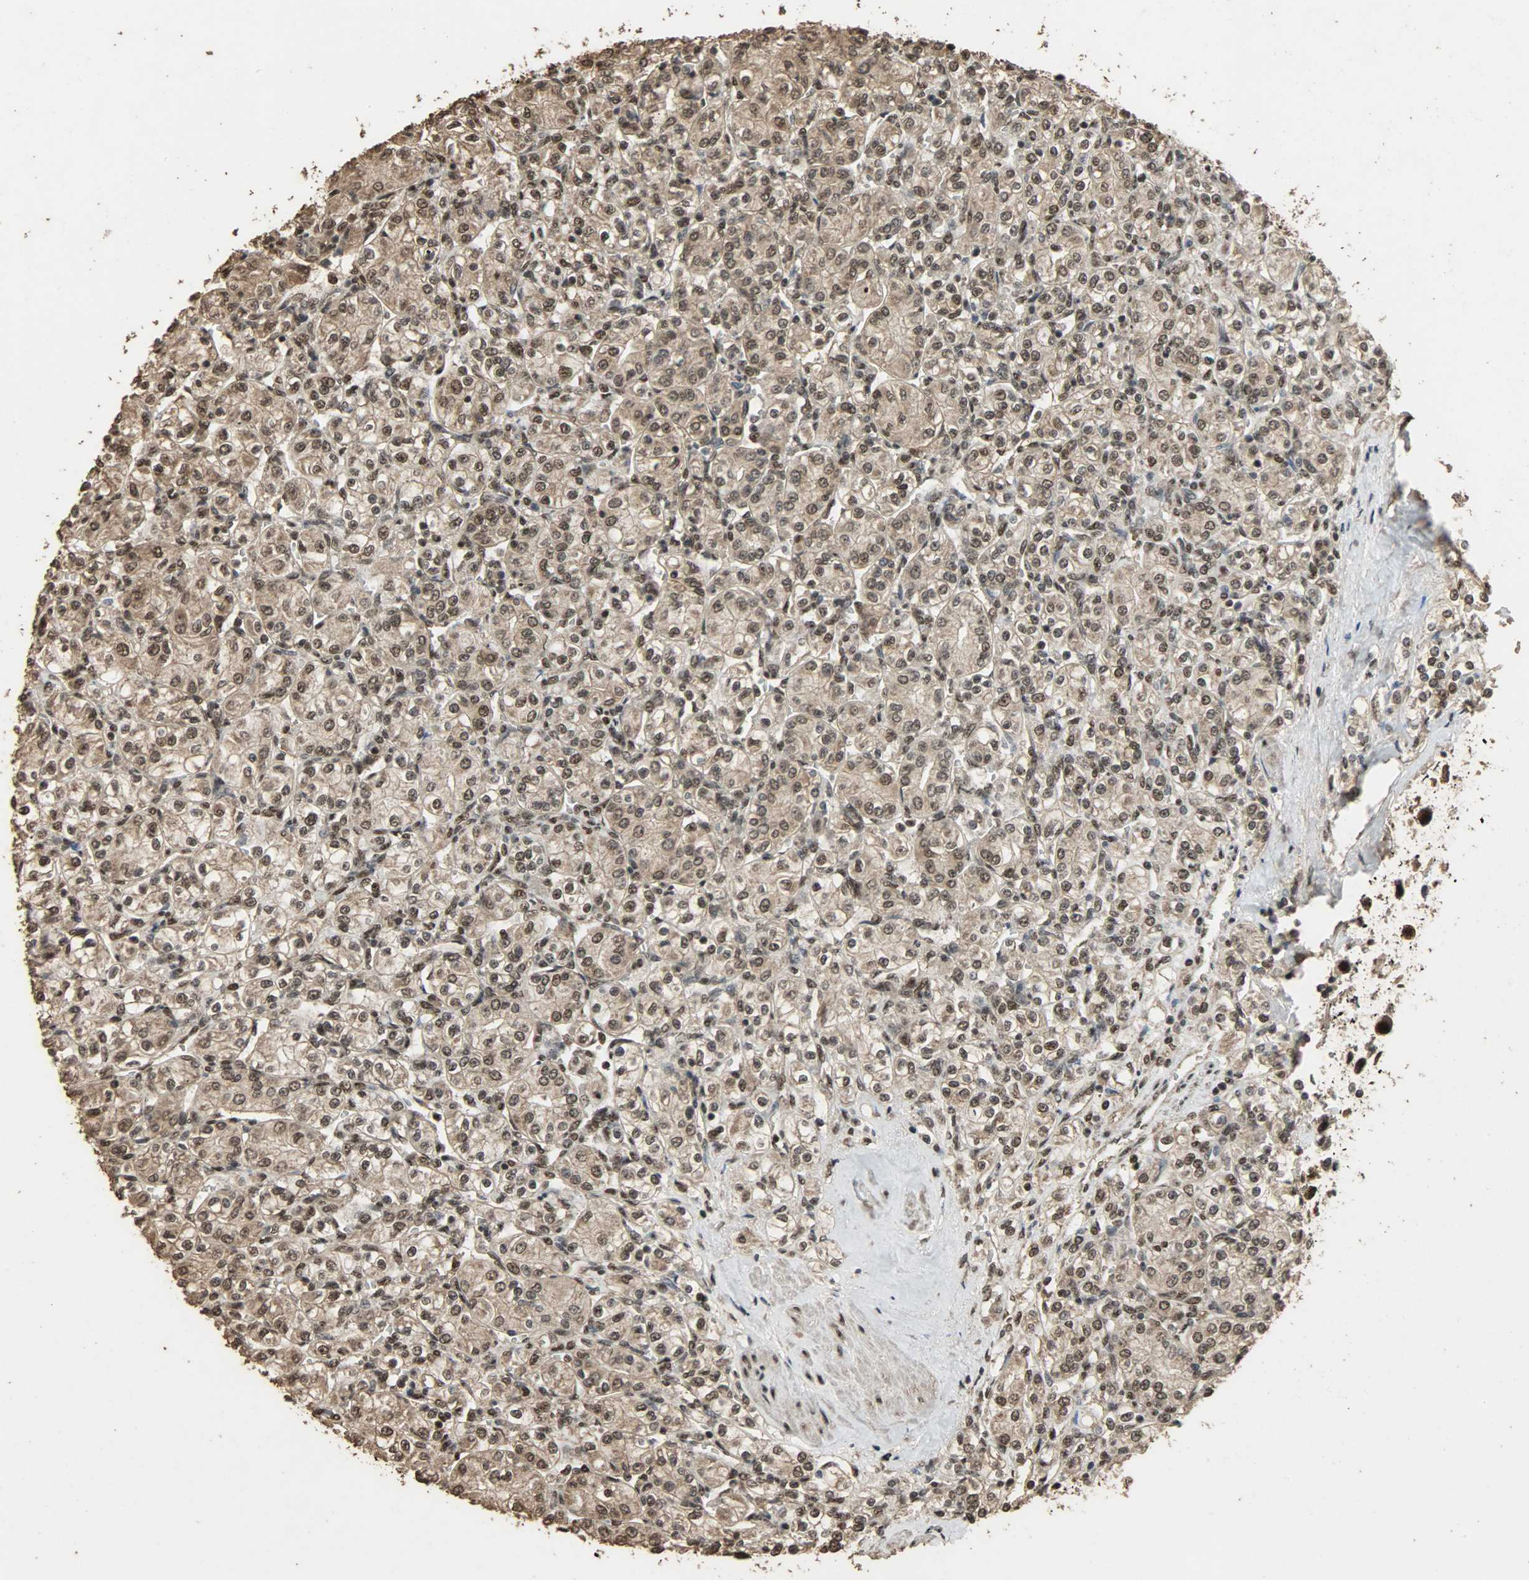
{"staining": {"intensity": "moderate", "quantity": ">75%", "location": "nuclear"}, "tissue": "renal cancer", "cell_type": "Tumor cells", "image_type": "cancer", "snomed": [{"axis": "morphology", "description": "Adenocarcinoma, NOS"}, {"axis": "topography", "description": "Kidney"}], "caption": "Protein staining by immunohistochemistry displays moderate nuclear expression in about >75% of tumor cells in renal adenocarcinoma.", "gene": "CCNT2", "patient": {"sex": "male", "age": 77}}